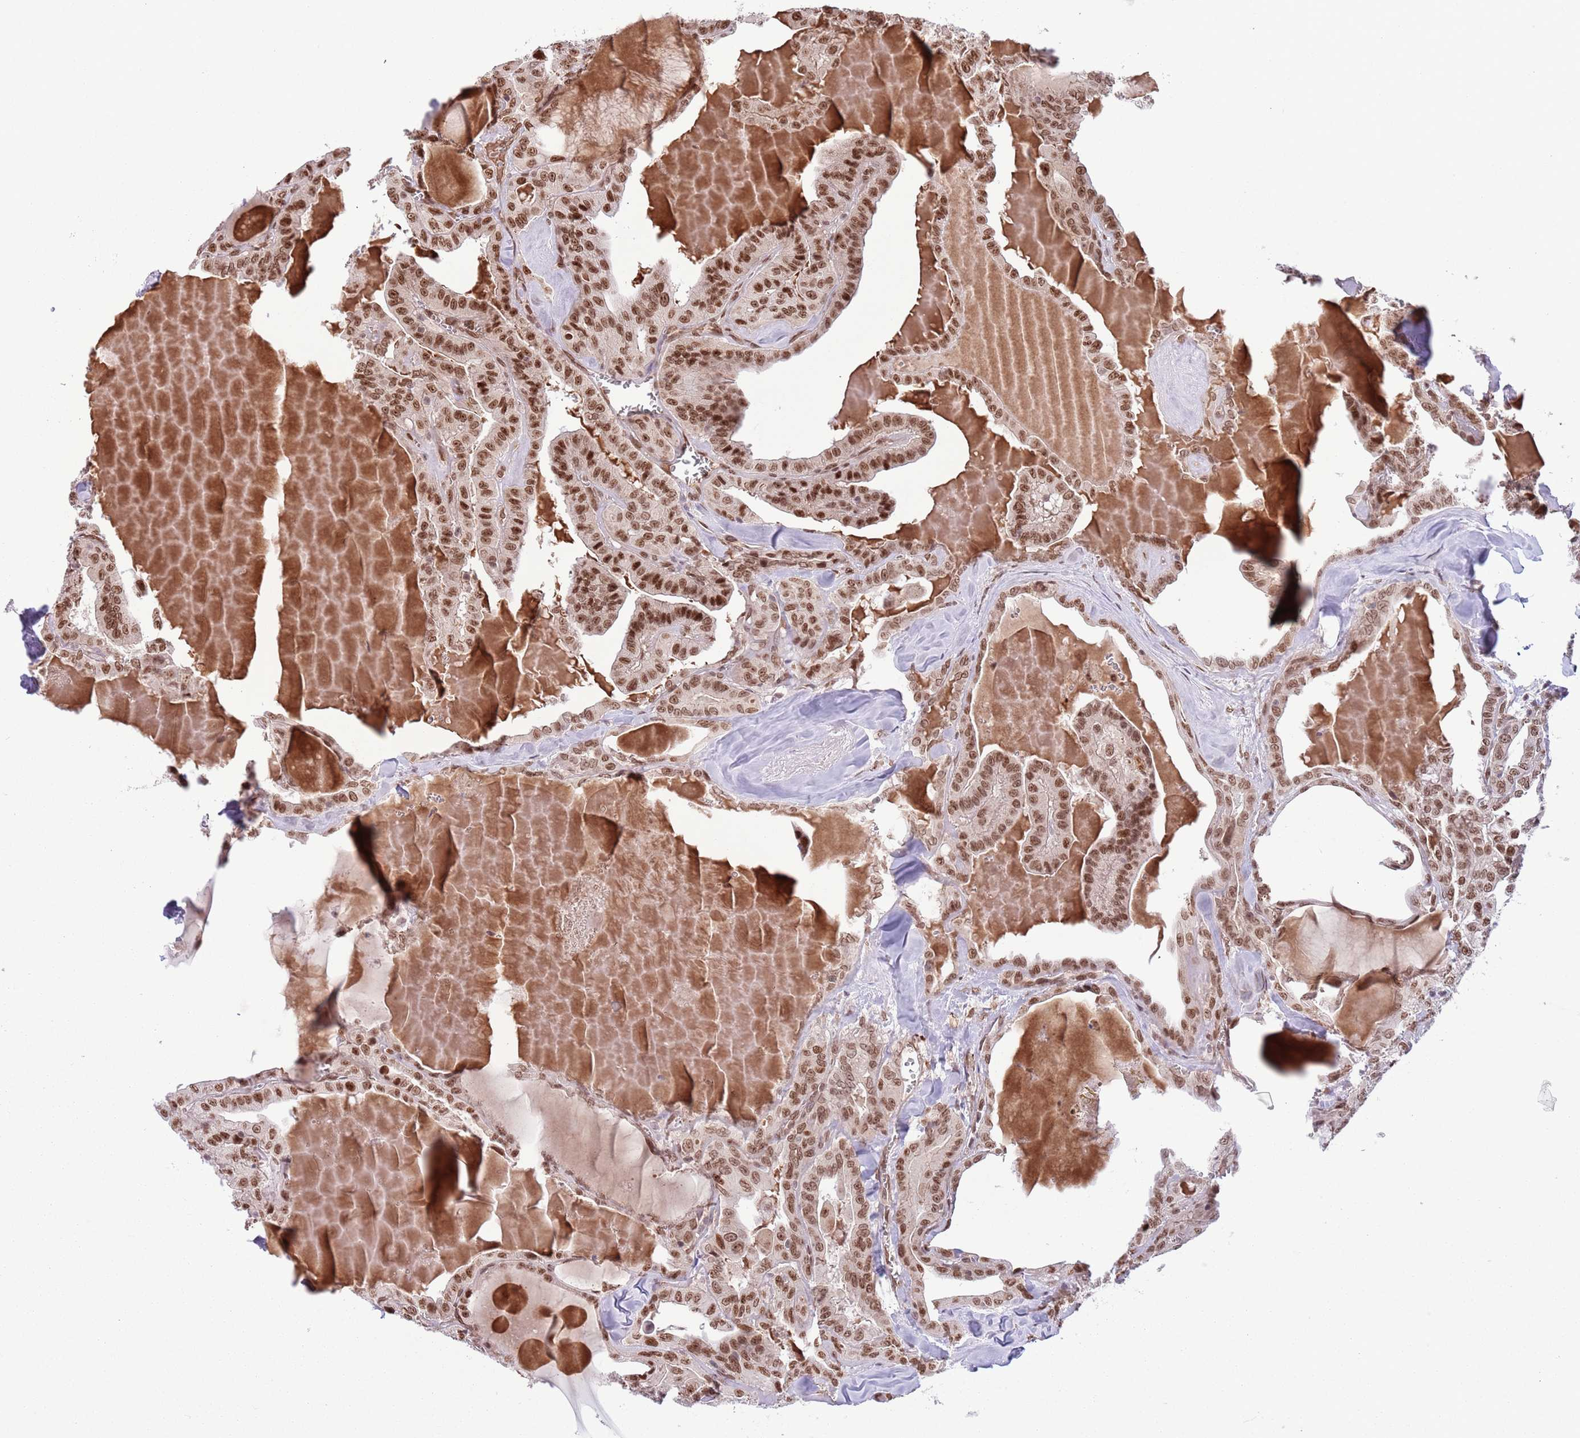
{"staining": {"intensity": "moderate", "quantity": ">75%", "location": "nuclear"}, "tissue": "thyroid cancer", "cell_type": "Tumor cells", "image_type": "cancer", "snomed": [{"axis": "morphology", "description": "Papillary adenocarcinoma, NOS"}, {"axis": "topography", "description": "Thyroid gland"}], "caption": "The immunohistochemical stain highlights moderate nuclear staining in tumor cells of thyroid papillary adenocarcinoma tissue.", "gene": "SIPA1L3", "patient": {"sex": "male", "age": 52}}